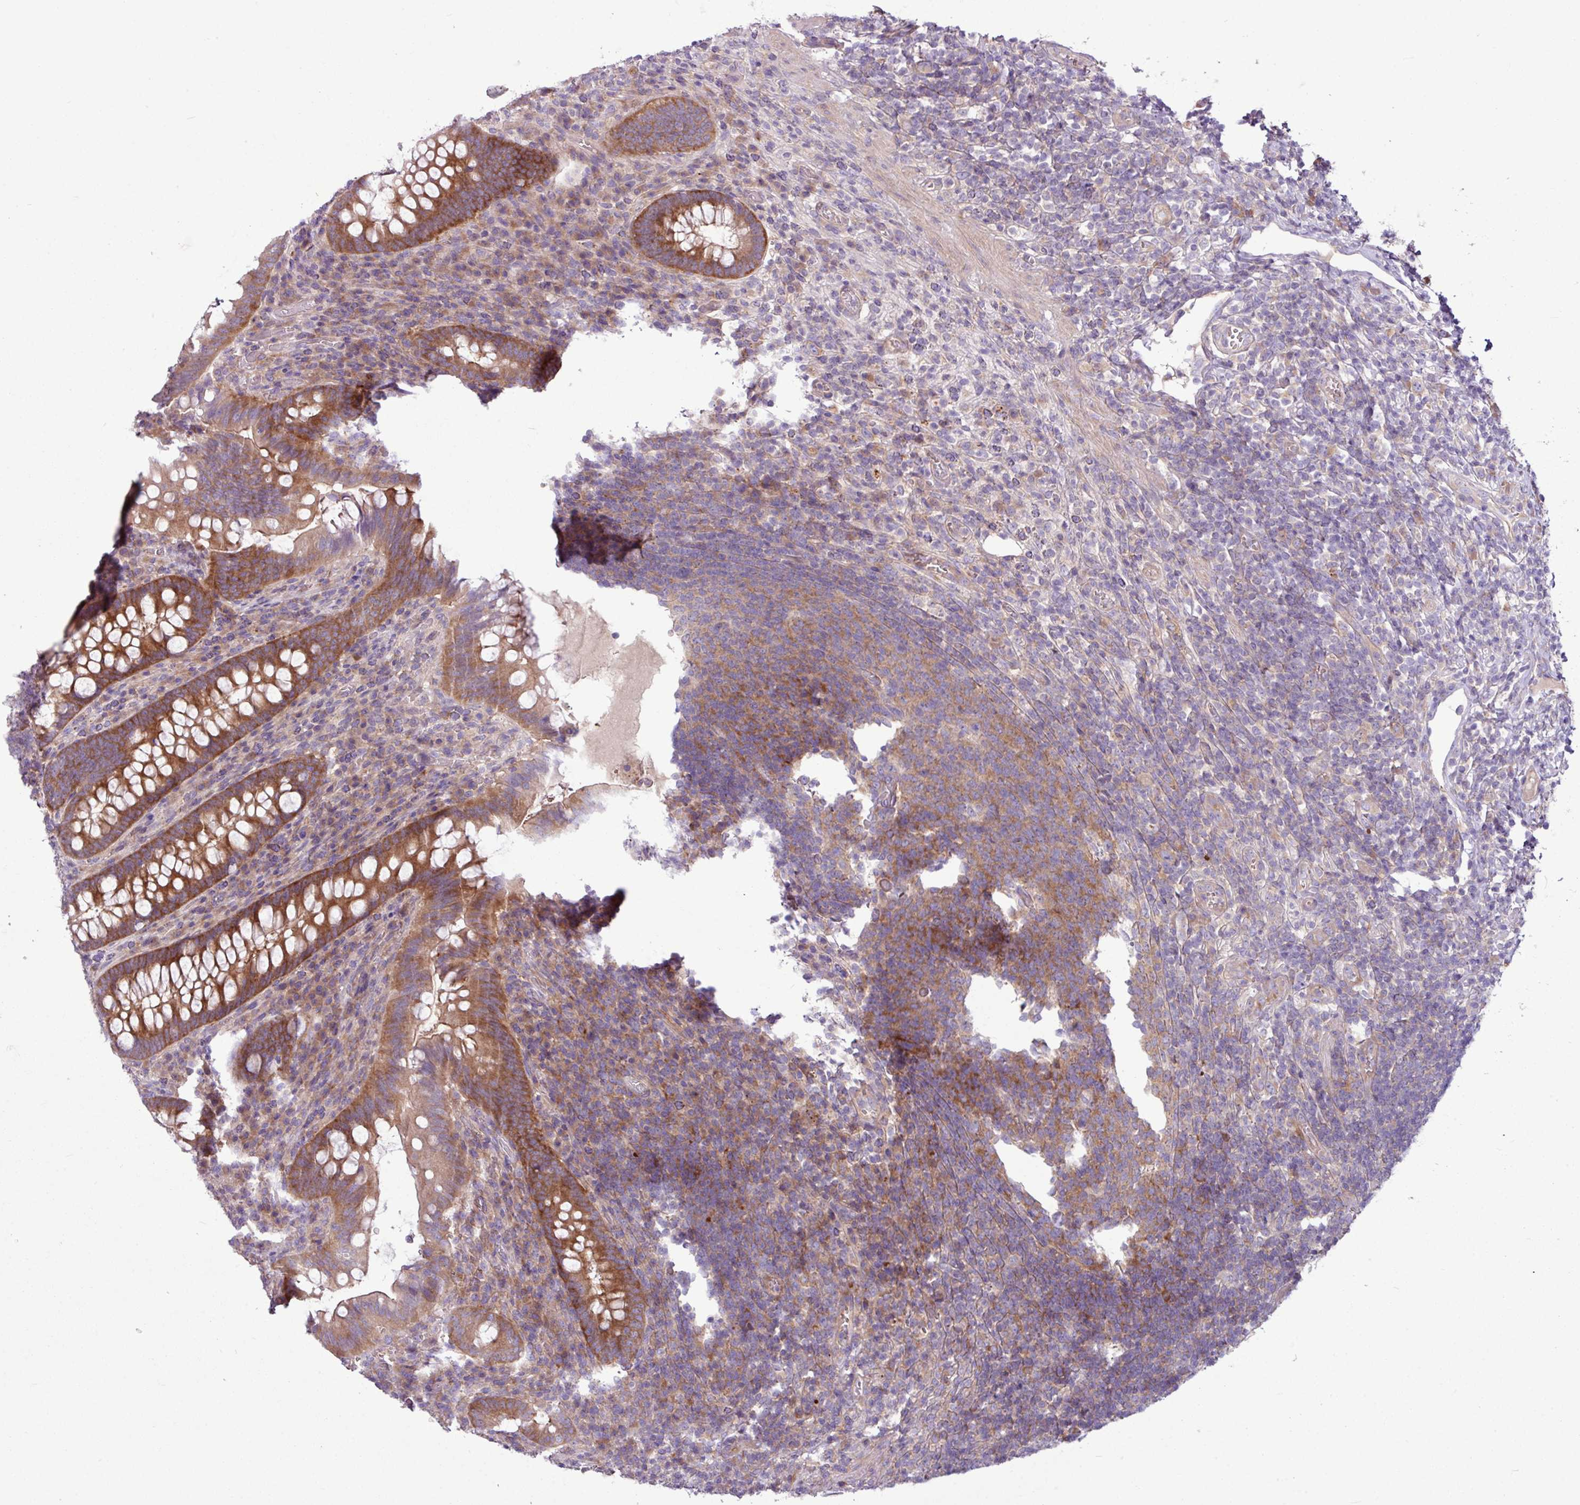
{"staining": {"intensity": "strong", "quantity": ">75%", "location": "cytoplasmic/membranous"}, "tissue": "appendix", "cell_type": "Glandular cells", "image_type": "normal", "snomed": [{"axis": "morphology", "description": "Normal tissue, NOS"}, {"axis": "topography", "description": "Appendix"}], "caption": "Normal appendix exhibits strong cytoplasmic/membranous staining in about >75% of glandular cells, visualized by immunohistochemistry.", "gene": "MROH2A", "patient": {"sex": "female", "age": 43}}